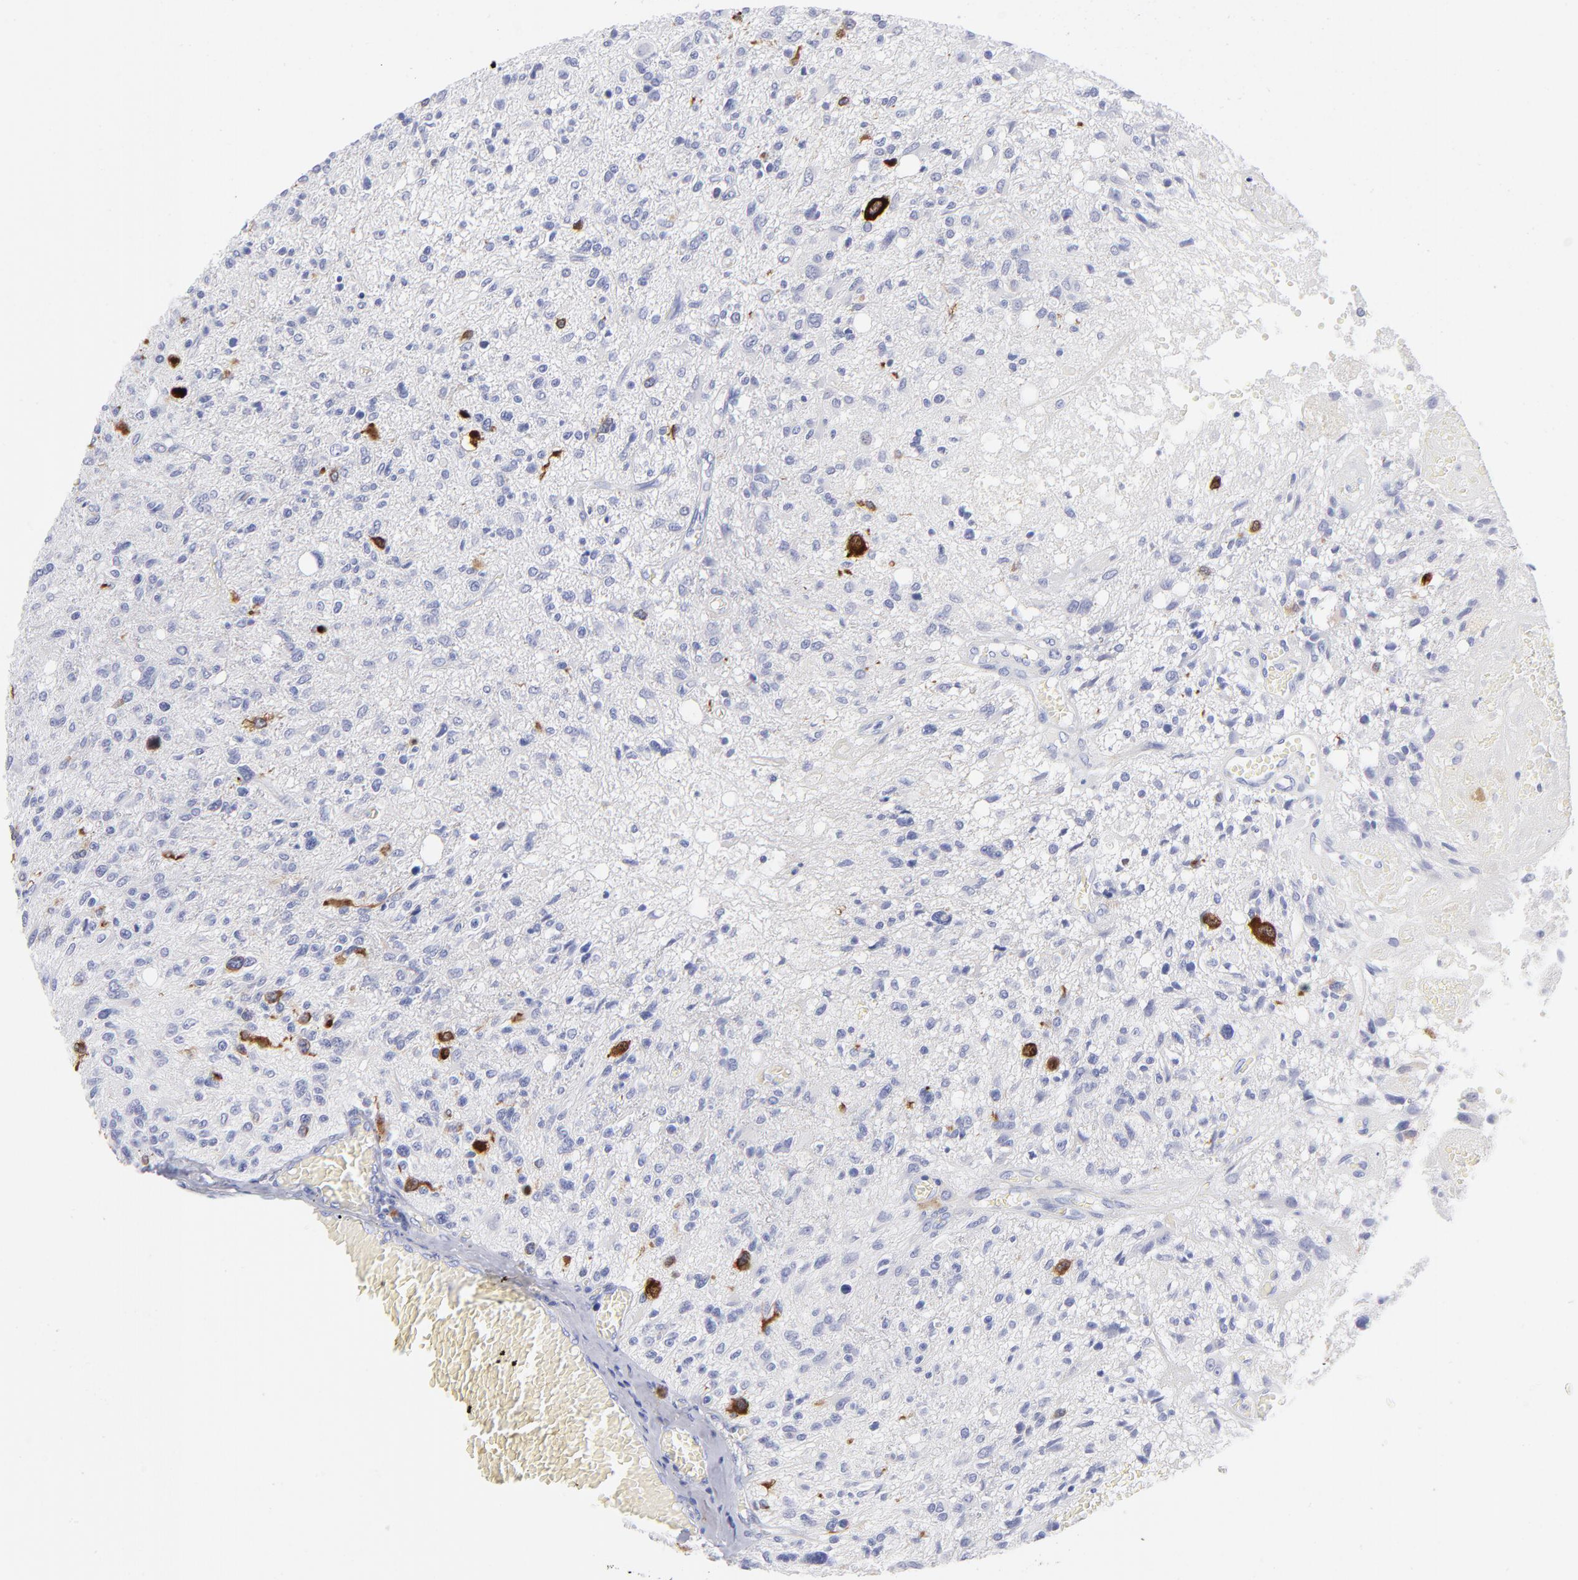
{"staining": {"intensity": "strong", "quantity": "<25%", "location": "cytoplasmic/membranous"}, "tissue": "glioma", "cell_type": "Tumor cells", "image_type": "cancer", "snomed": [{"axis": "morphology", "description": "Glioma, malignant, High grade"}, {"axis": "topography", "description": "Cerebral cortex"}], "caption": "Protein expression analysis of glioma shows strong cytoplasmic/membranous expression in approximately <25% of tumor cells.", "gene": "CCNB1", "patient": {"sex": "male", "age": 76}}